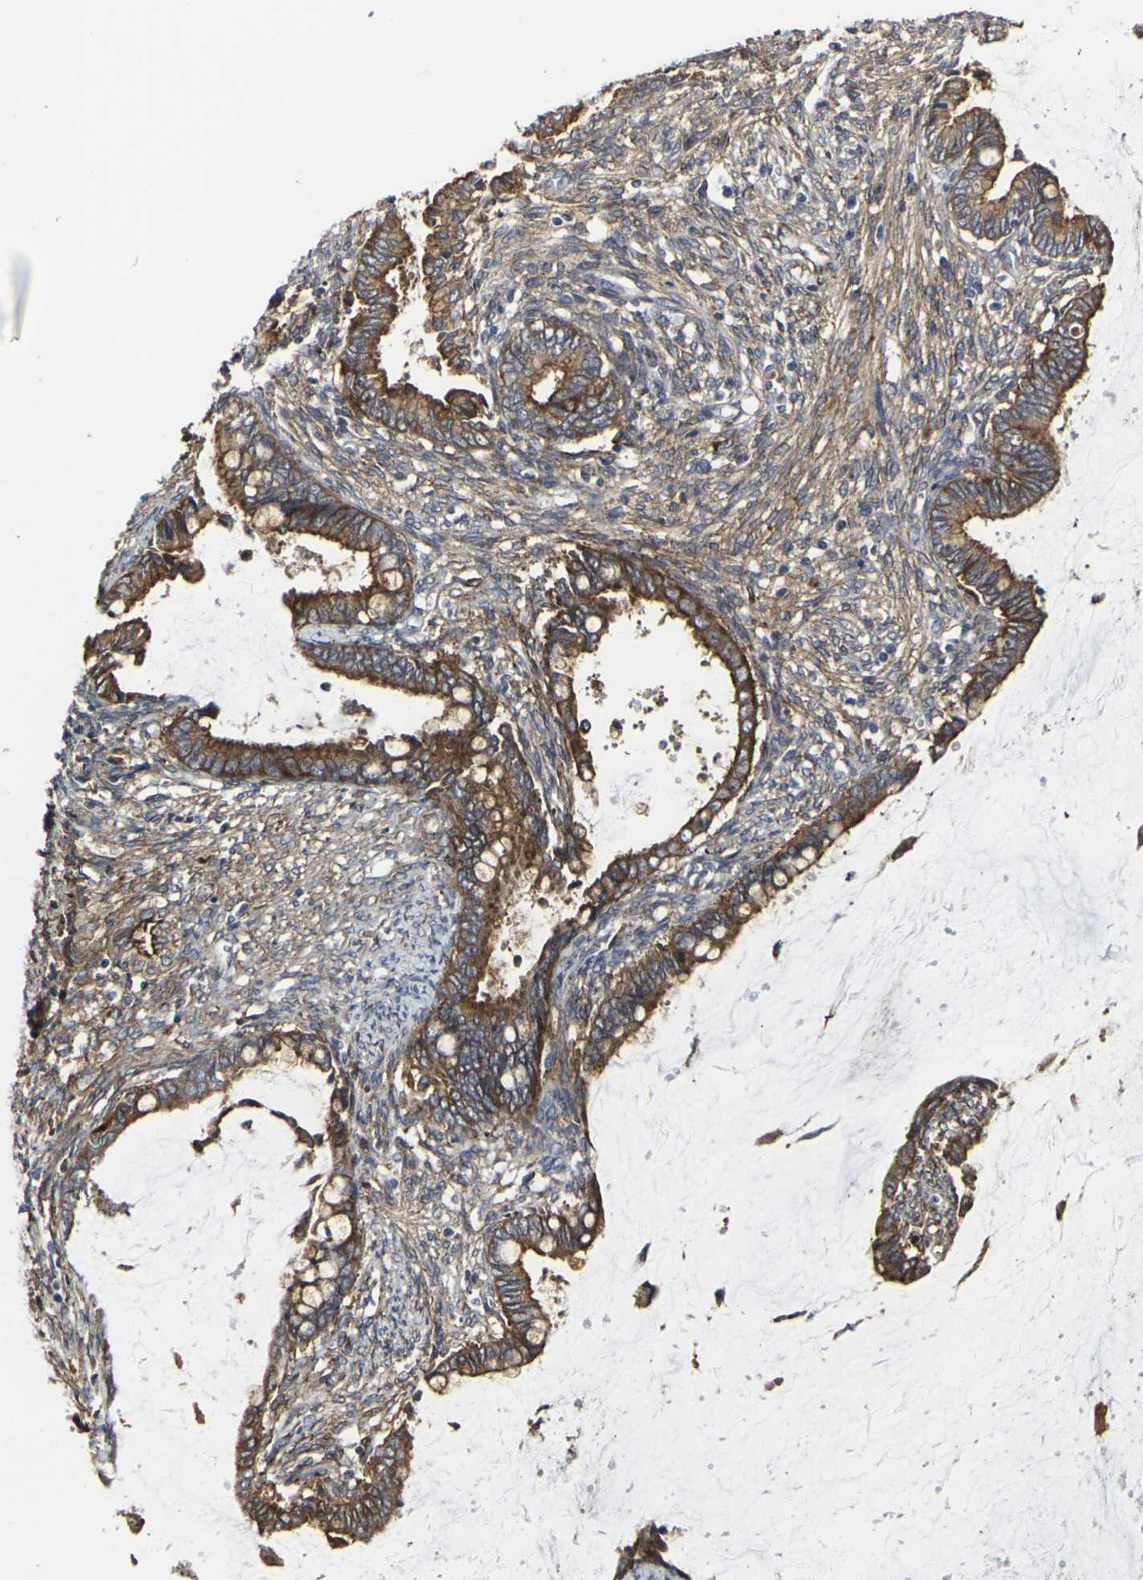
{"staining": {"intensity": "strong", "quantity": ">75%", "location": "cytoplasmic/membranous"}, "tissue": "cervical cancer", "cell_type": "Tumor cells", "image_type": "cancer", "snomed": [{"axis": "morphology", "description": "Adenocarcinoma, NOS"}, {"axis": "topography", "description": "Cervix"}], "caption": "Immunohistochemistry (IHC) (DAB) staining of human adenocarcinoma (cervical) exhibits strong cytoplasmic/membranous protein positivity in approximately >75% of tumor cells.", "gene": "MYOF", "patient": {"sex": "female", "age": 44}}